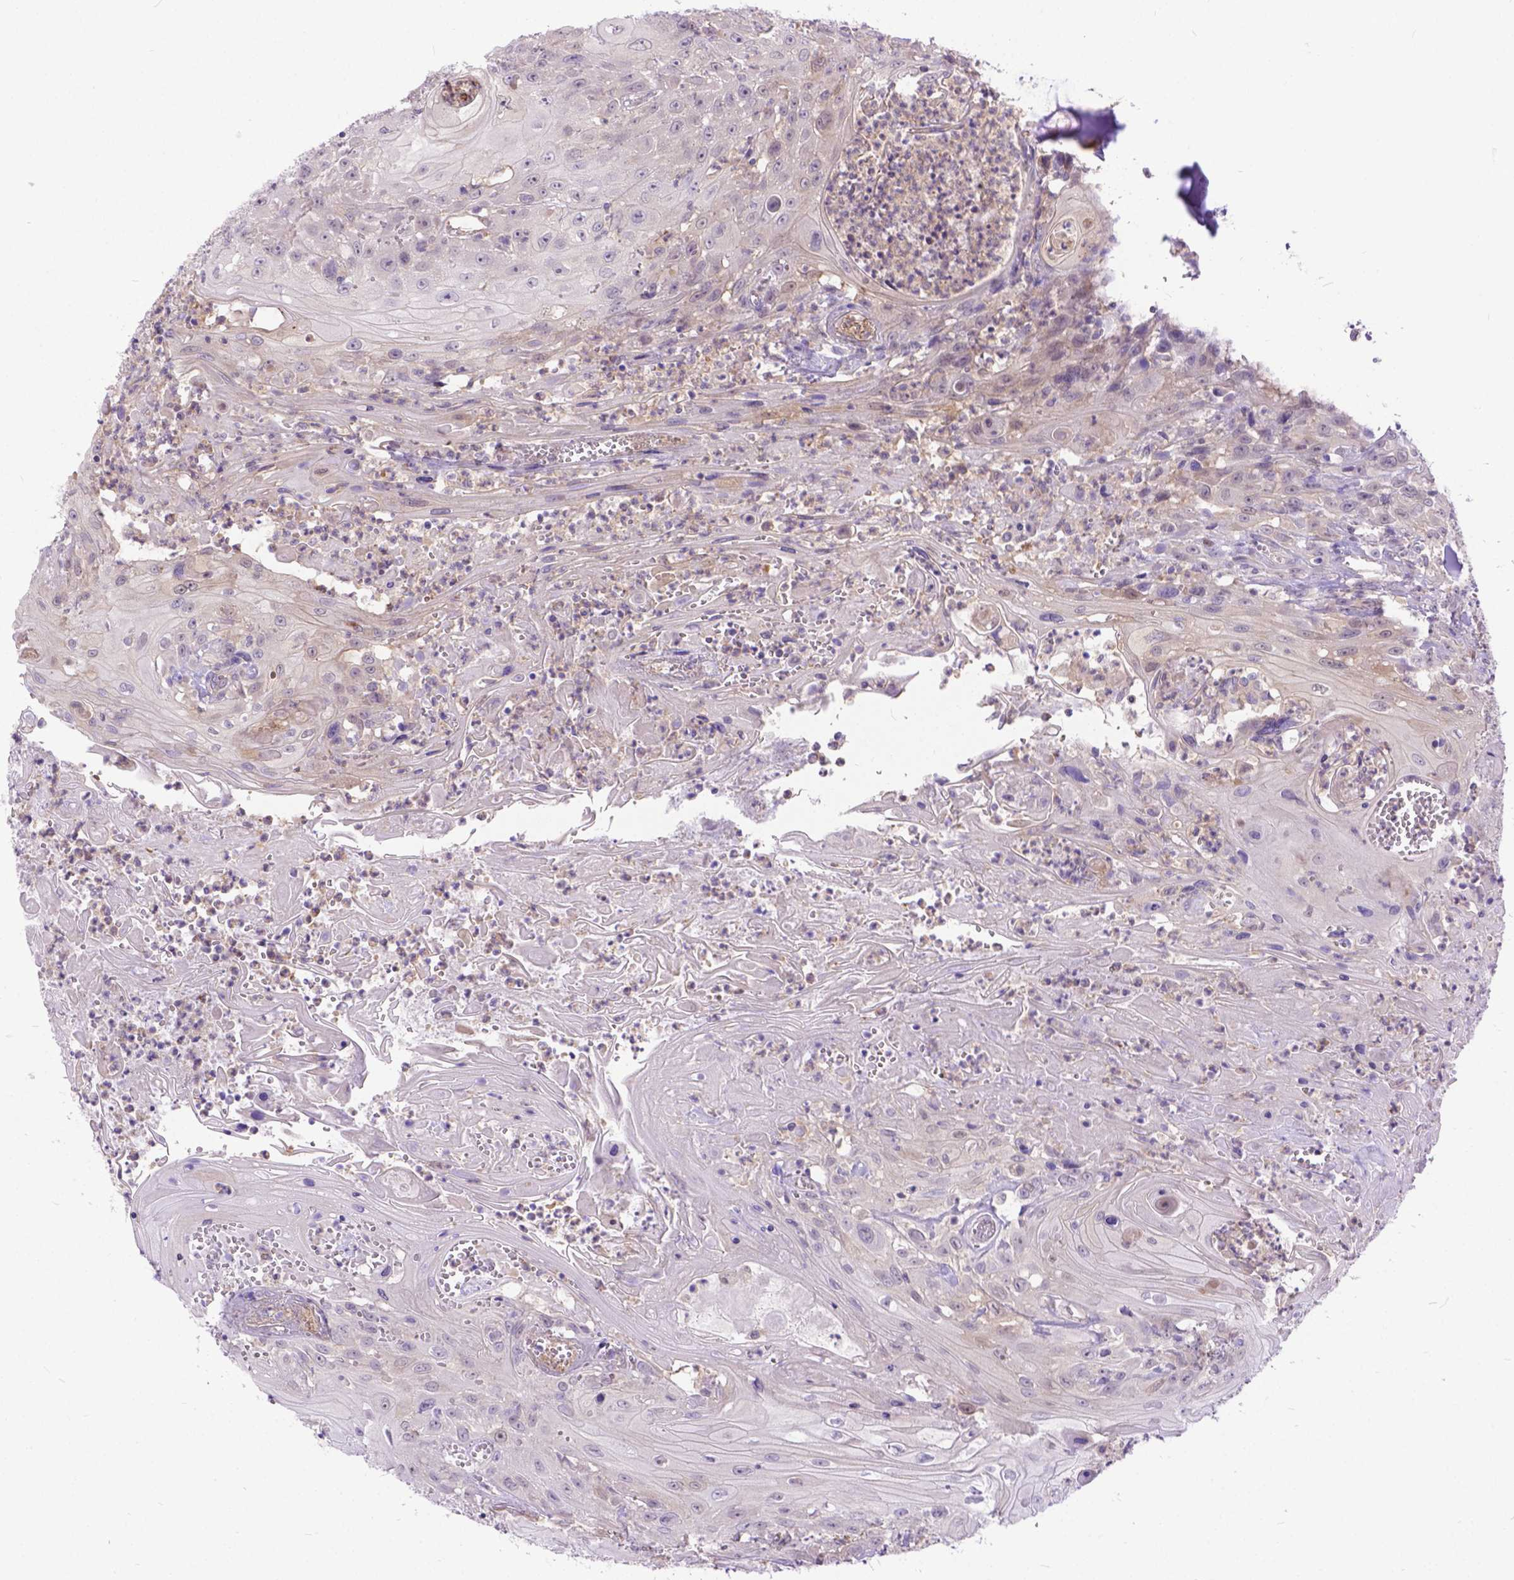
{"staining": {"intensity": "weak", "quantity": "<25%", "location": "cytoplasmic/membranous"}, "tissue": "head and neck cancer", "cell_type": "Tumor cells", "image_type": "cancer", "snomed": [{"axis": "morphology", "description": "Squamous cell carcinoma, NOS"}, {"axis": "topography", "description": "Skin"}, {"axis": "topography", "description": "Head-Neck"}], "caption": "Head and neck cancer stained for a protein using immunohistochemistry (IHC) shows no positivity tumor cells.", "gene": "TMEM169", "patient": {"sex": "male", "age": 80}}